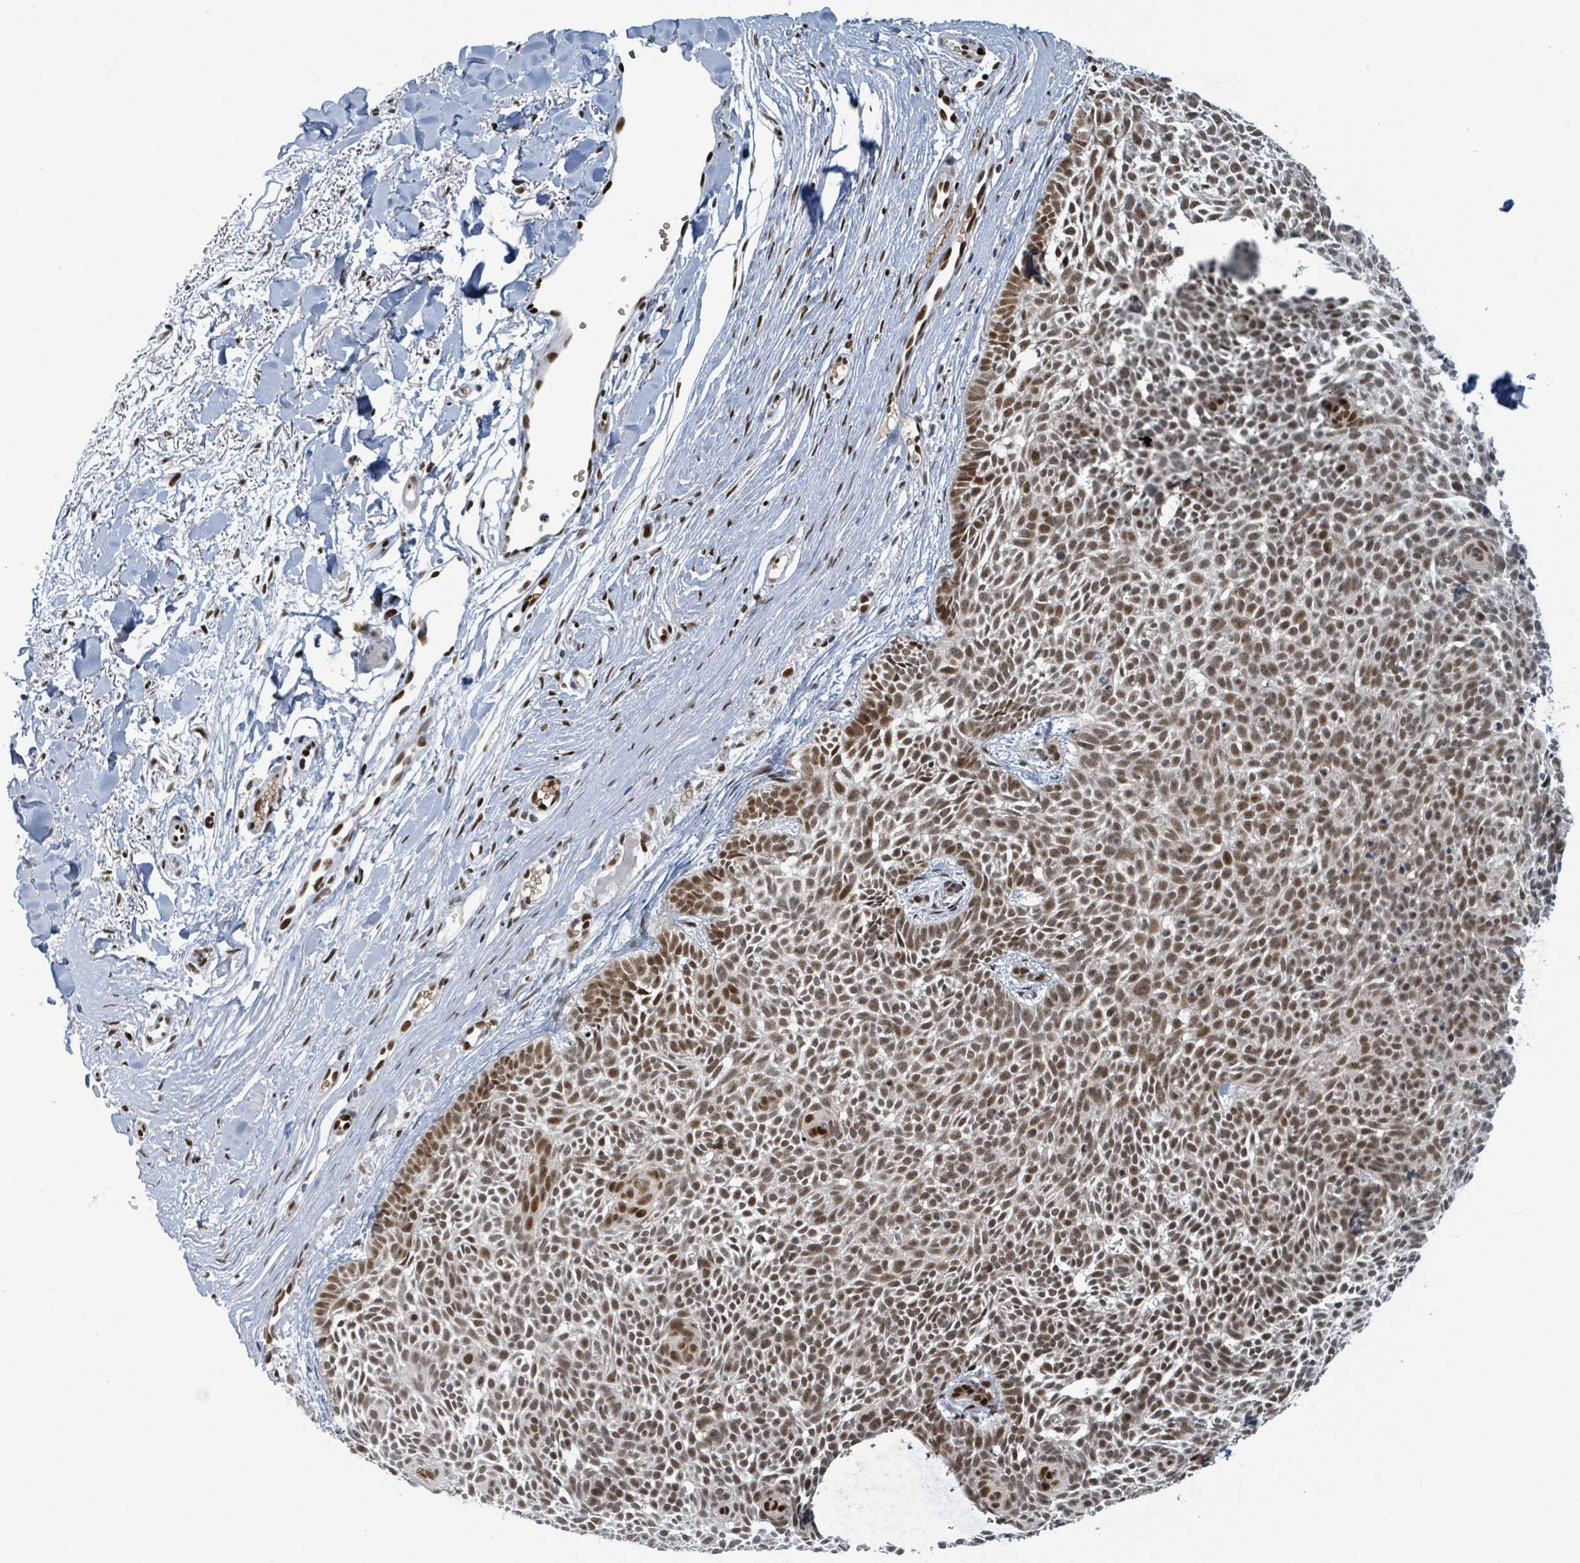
{"staining": {"intensity": "moderate", "quantity": ">75%", "location": "nuclear"}, "tissue": "skin cancer", "cell_type": "Tumor cells", "image_type": "cancer", "snomed": [{"axis": "morphology", "description": "Basal cell carcinoma"}, {"axis": "topography", "description": "Skin"}], "caption": "A micrograph of skin cancer (basal cell carcinoma) stained for a protein exhibits moderate nuclear brown staining in tumor cells.", "gene": "KLF3", "patient": {"sex": "male", "age": 61}}